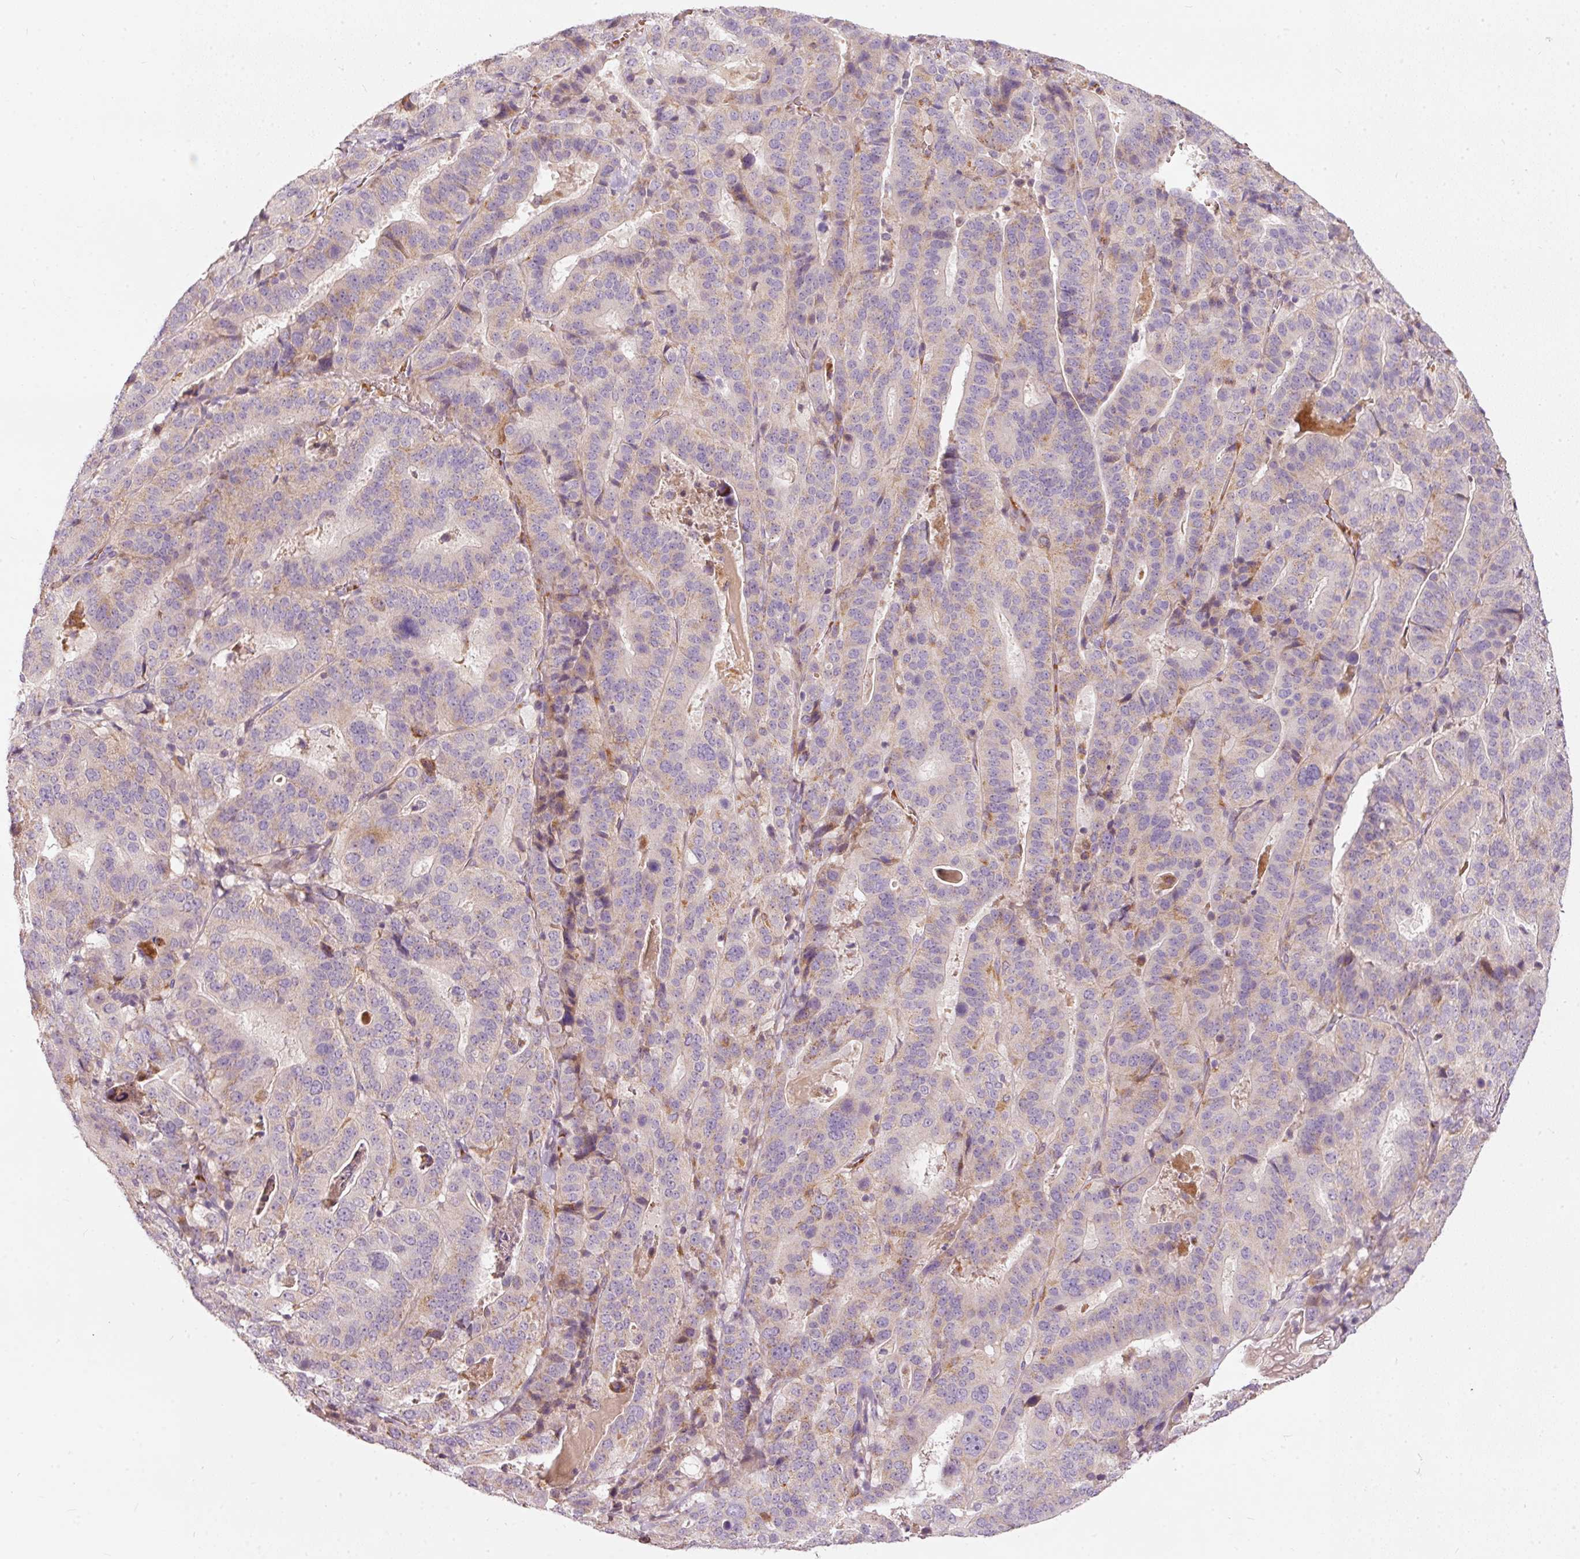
{"staining": {"intensity": "negative", "quantity": "none", "location": "none"}, "tissue": "stomach cancer", "cell_type": "Tumor cells", "image_type": "cancer", "snomed": [{"axis": "morphology", "description": "Adenocarcinoma, NOS"}, {"axis": "topography", "description": "Stomach"}], "caption": "The IHC image has no significant positivity in tumor cells of stomach cancer (adenocarcinoma) tissue.", "gene": "KLHL21", "patient": {"sex": "male", "age": 48}}